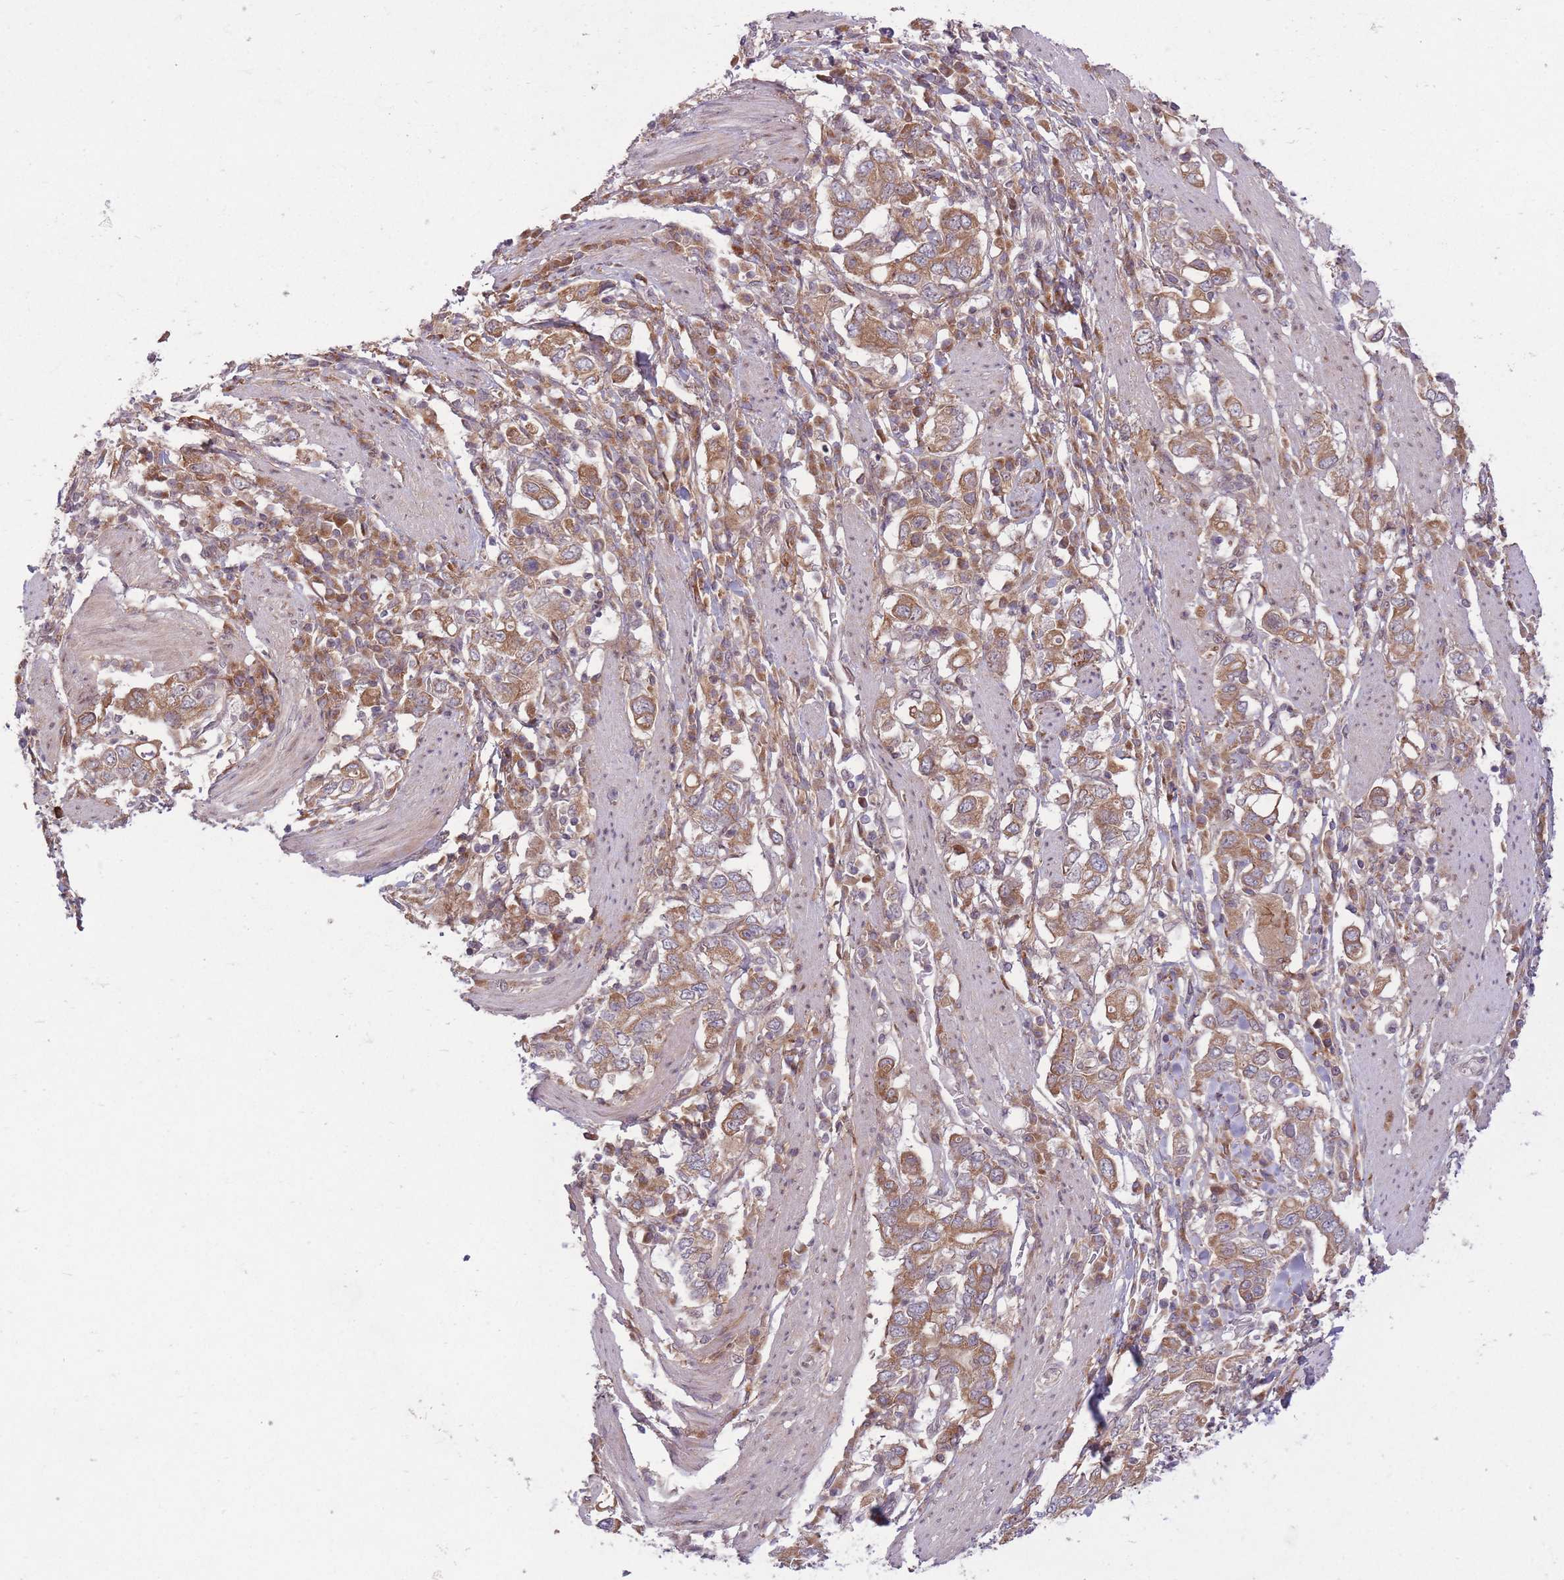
{"staining": {"intensity": "moderate", "quantity": ">75%", "location": "cytoplasmic/membranous"}, "tissue": "stomach cancer", "cell_type": "Tumor cells", "image_type": "cancer", "snomed": [{"axis": "morphology", "description": "Adenocarcinoma, NOS"}, {"axis": "topography", "description": "Stomach, upper"}, {"axis": "topography", "description": "Stomach"}], "caption": "This is a histology image of immunohistochemistry staining of stomach cancer (adenocarcinoma), which shows moderate expression in the cytoplasmic/membranous of tumor cells.", "gene": "ZNF391", "patient": {"sex": "male", "age": 62}}